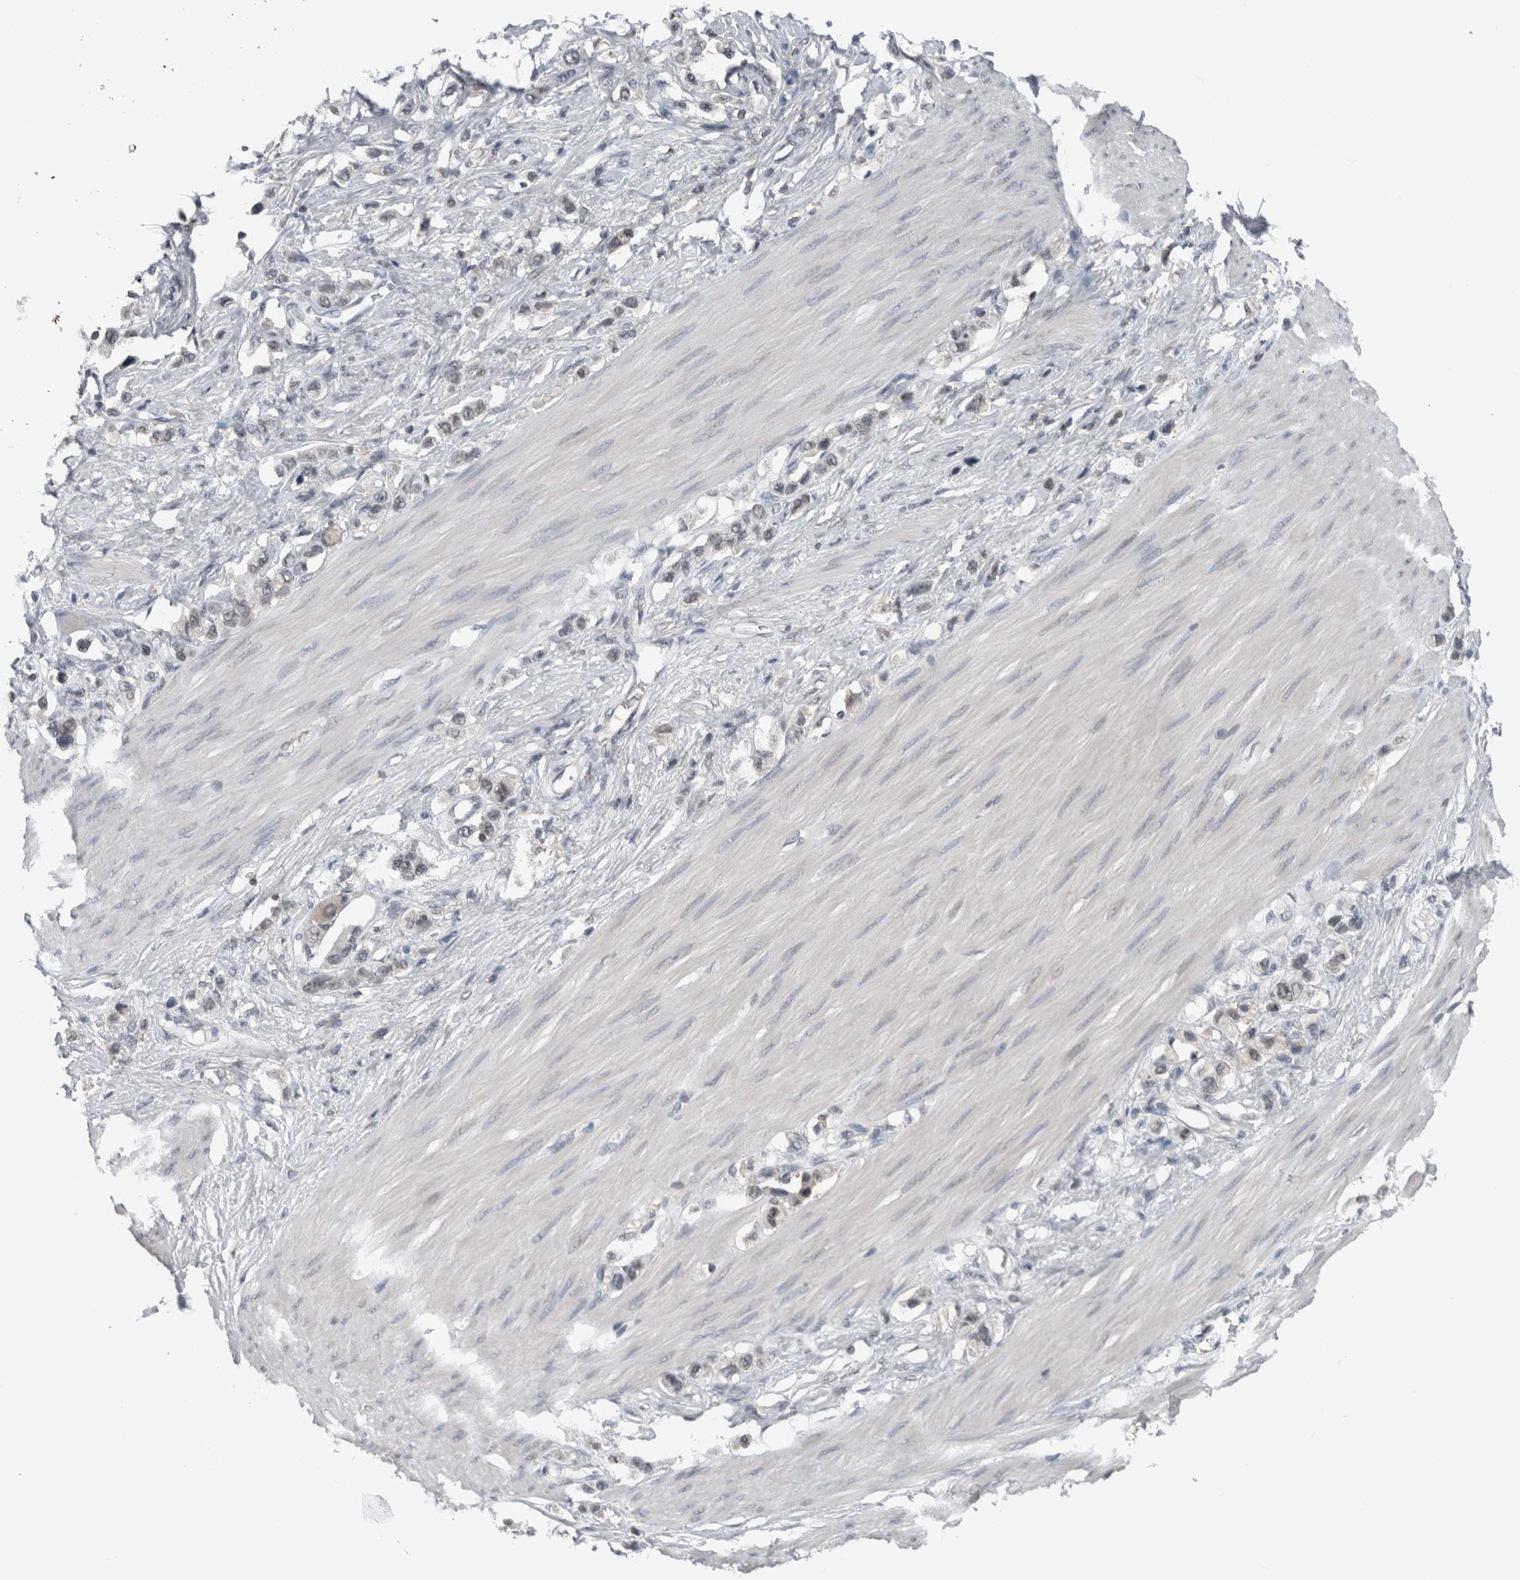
{"staining": {"intensity": "negative", "quantity": "none", "location": "none"}, "tissue": "stomach cancer", "cell_type": "Tumor cells", "image_type": "cancer", "snomed": [{"axis": "morphology", "description": "Adenocarcinoma, NOS"}, {"axis": "topography", "description": "Stomach"}], "caption": "Tumor cells are negative for brown protein staining in stomach cancer (adenocarcinoma). (Immunohistochemistry (ihc), brightfield microscopy, high magnification).", "gene": "MAFF", "patient": {"sex": "female", "age": 65}}